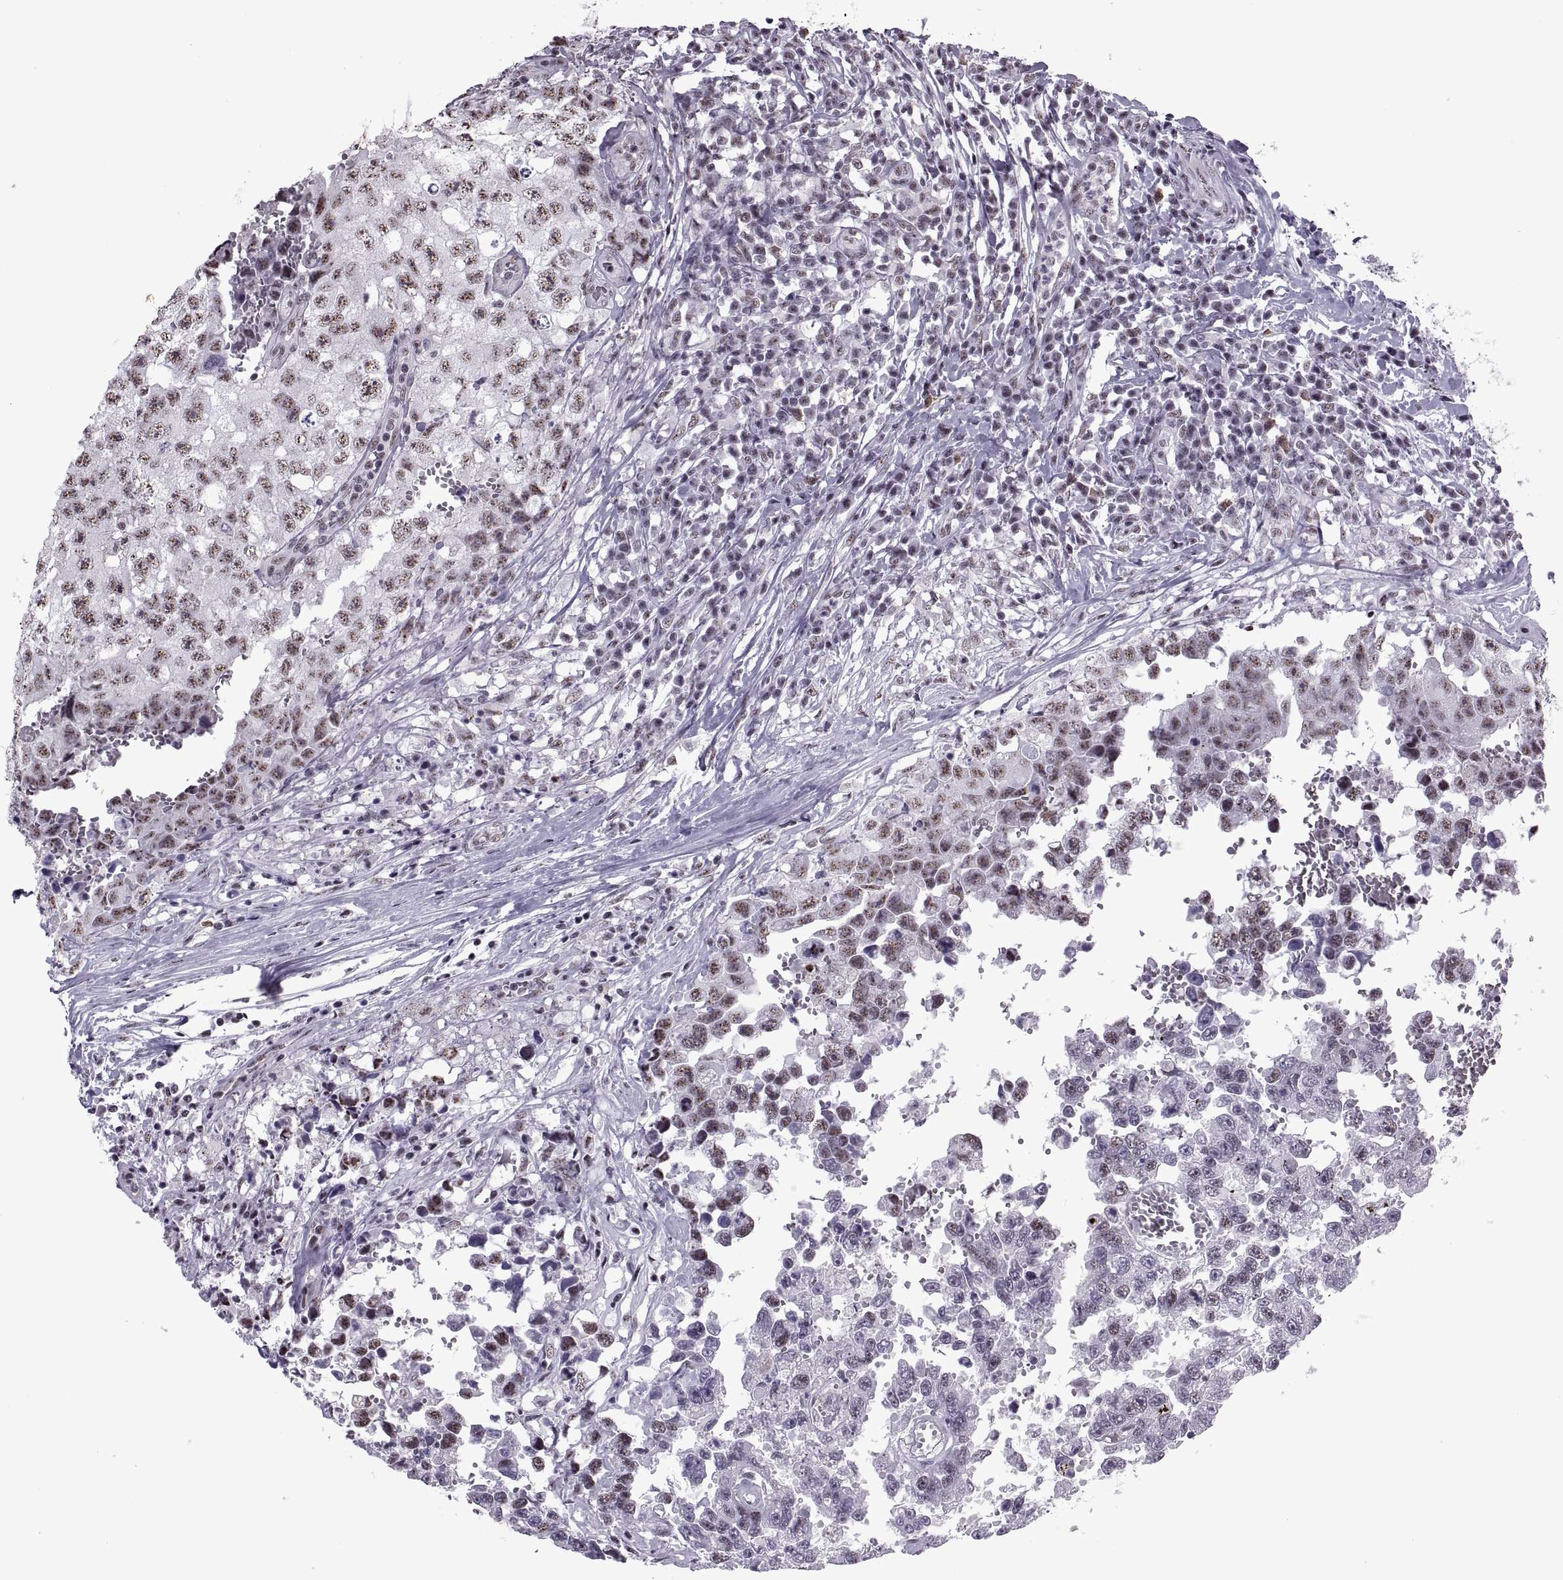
{"staining": {"intensity": "weak", "quantity": ">75%", "location": "nuclear"}, "tissue": "testis cancer", "cell_type": "Tumor cells", "image_type": "cancer", "snomed": [{"axis": "morphology", "description": "Carcinoma, Embryonal, NOS"}, {"axis": "topography", "description": "Testis"}], "caption": "Testis cancer (embryonal carcinoma) stained with a protein marker exhibits weak staining in tumor cells.", "gene": "MAGEA4", "patient": {"sex": "male", "age": 36}}